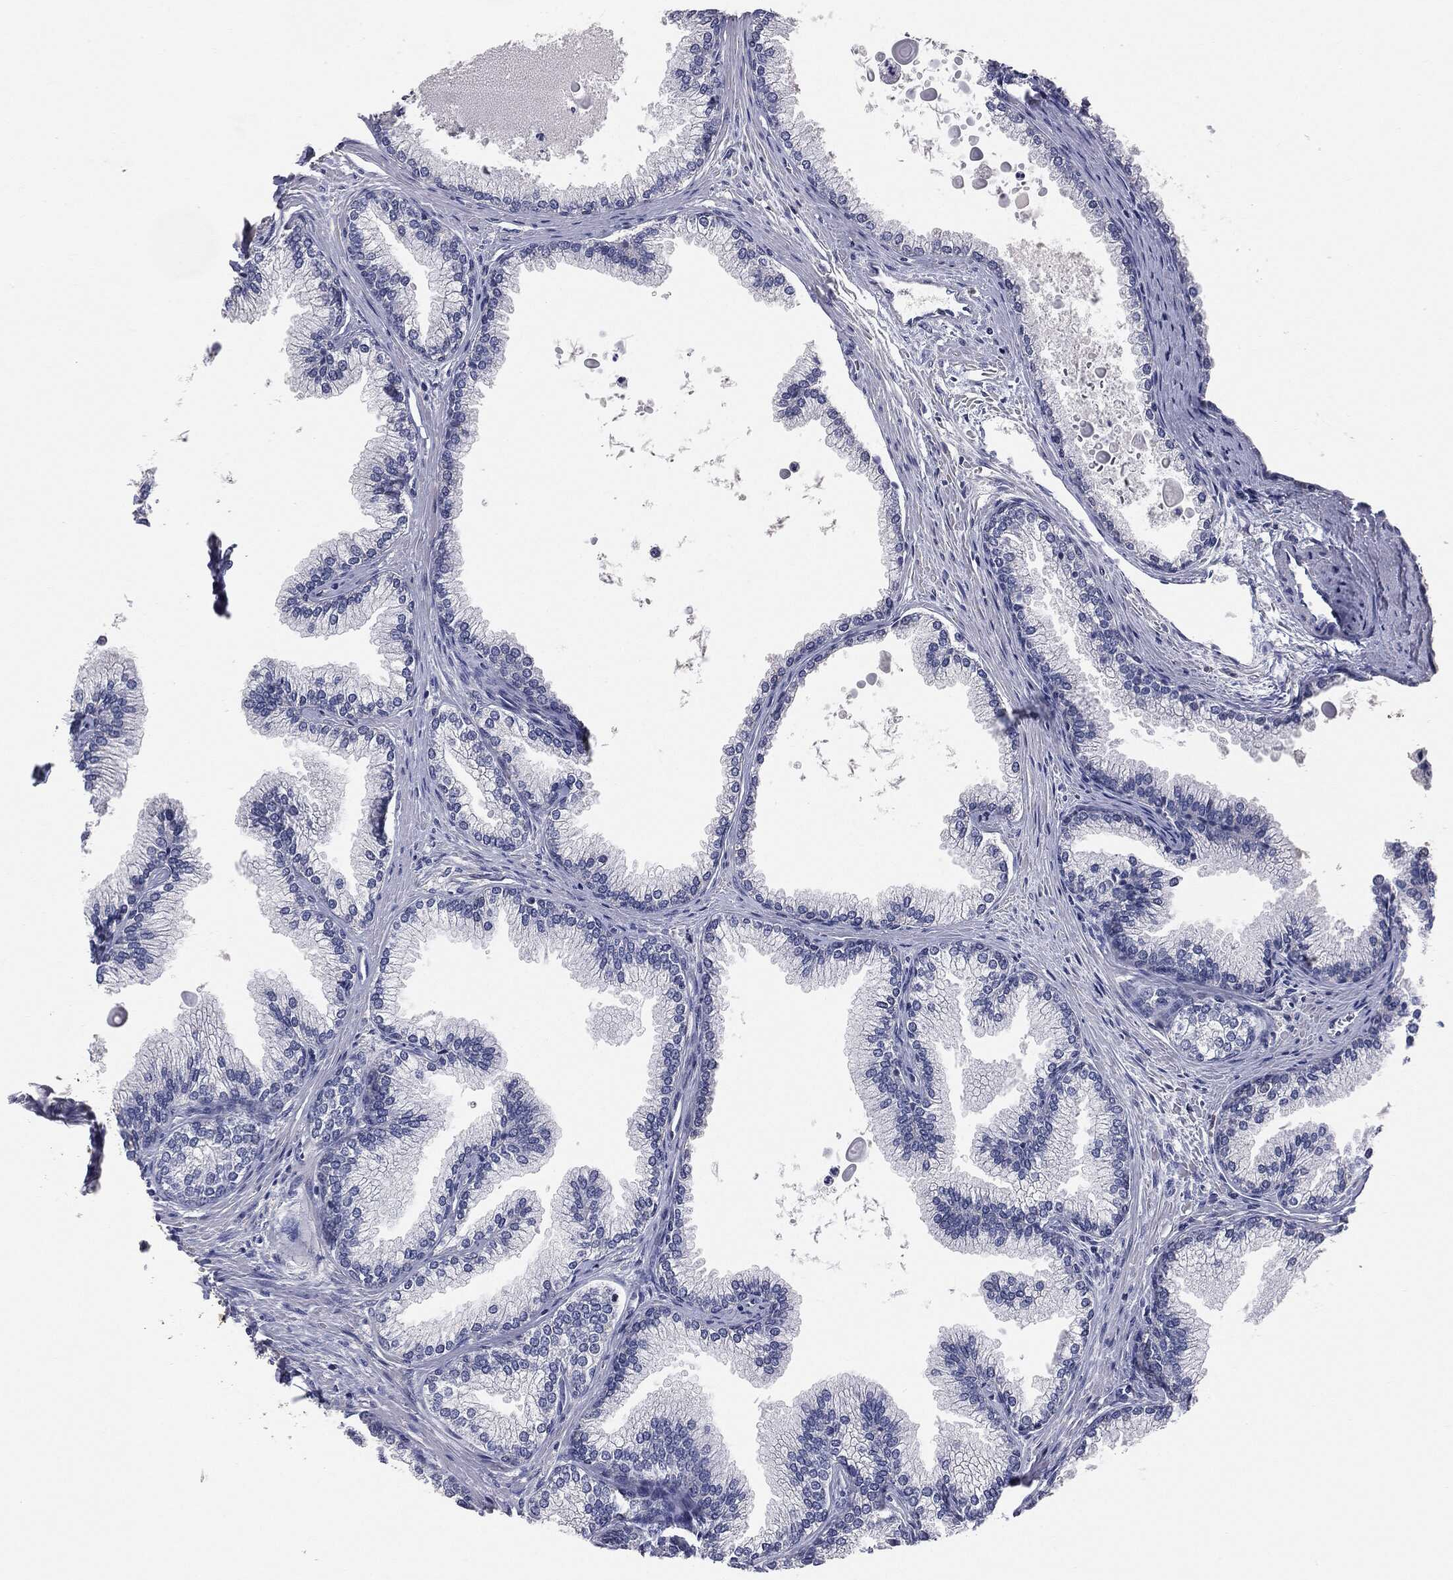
{"staining": {"intensity": "negative", "quantity": "none", "location": "none"}, "tissue": "prostate", "cell_type": "Glandular cells", "image_type": "normal", "snomed": [{"axis": "morphology", "description": "Normal tissue, NOS"}, {"axis": "topography", "description": "Prostate"}], "caption": "The immunohistochemistry (IHC) micrograph has no significant staining in glandular cells of prostate.", "gene": "DMKN", "patient": {"sex": "male", "age": 72}}